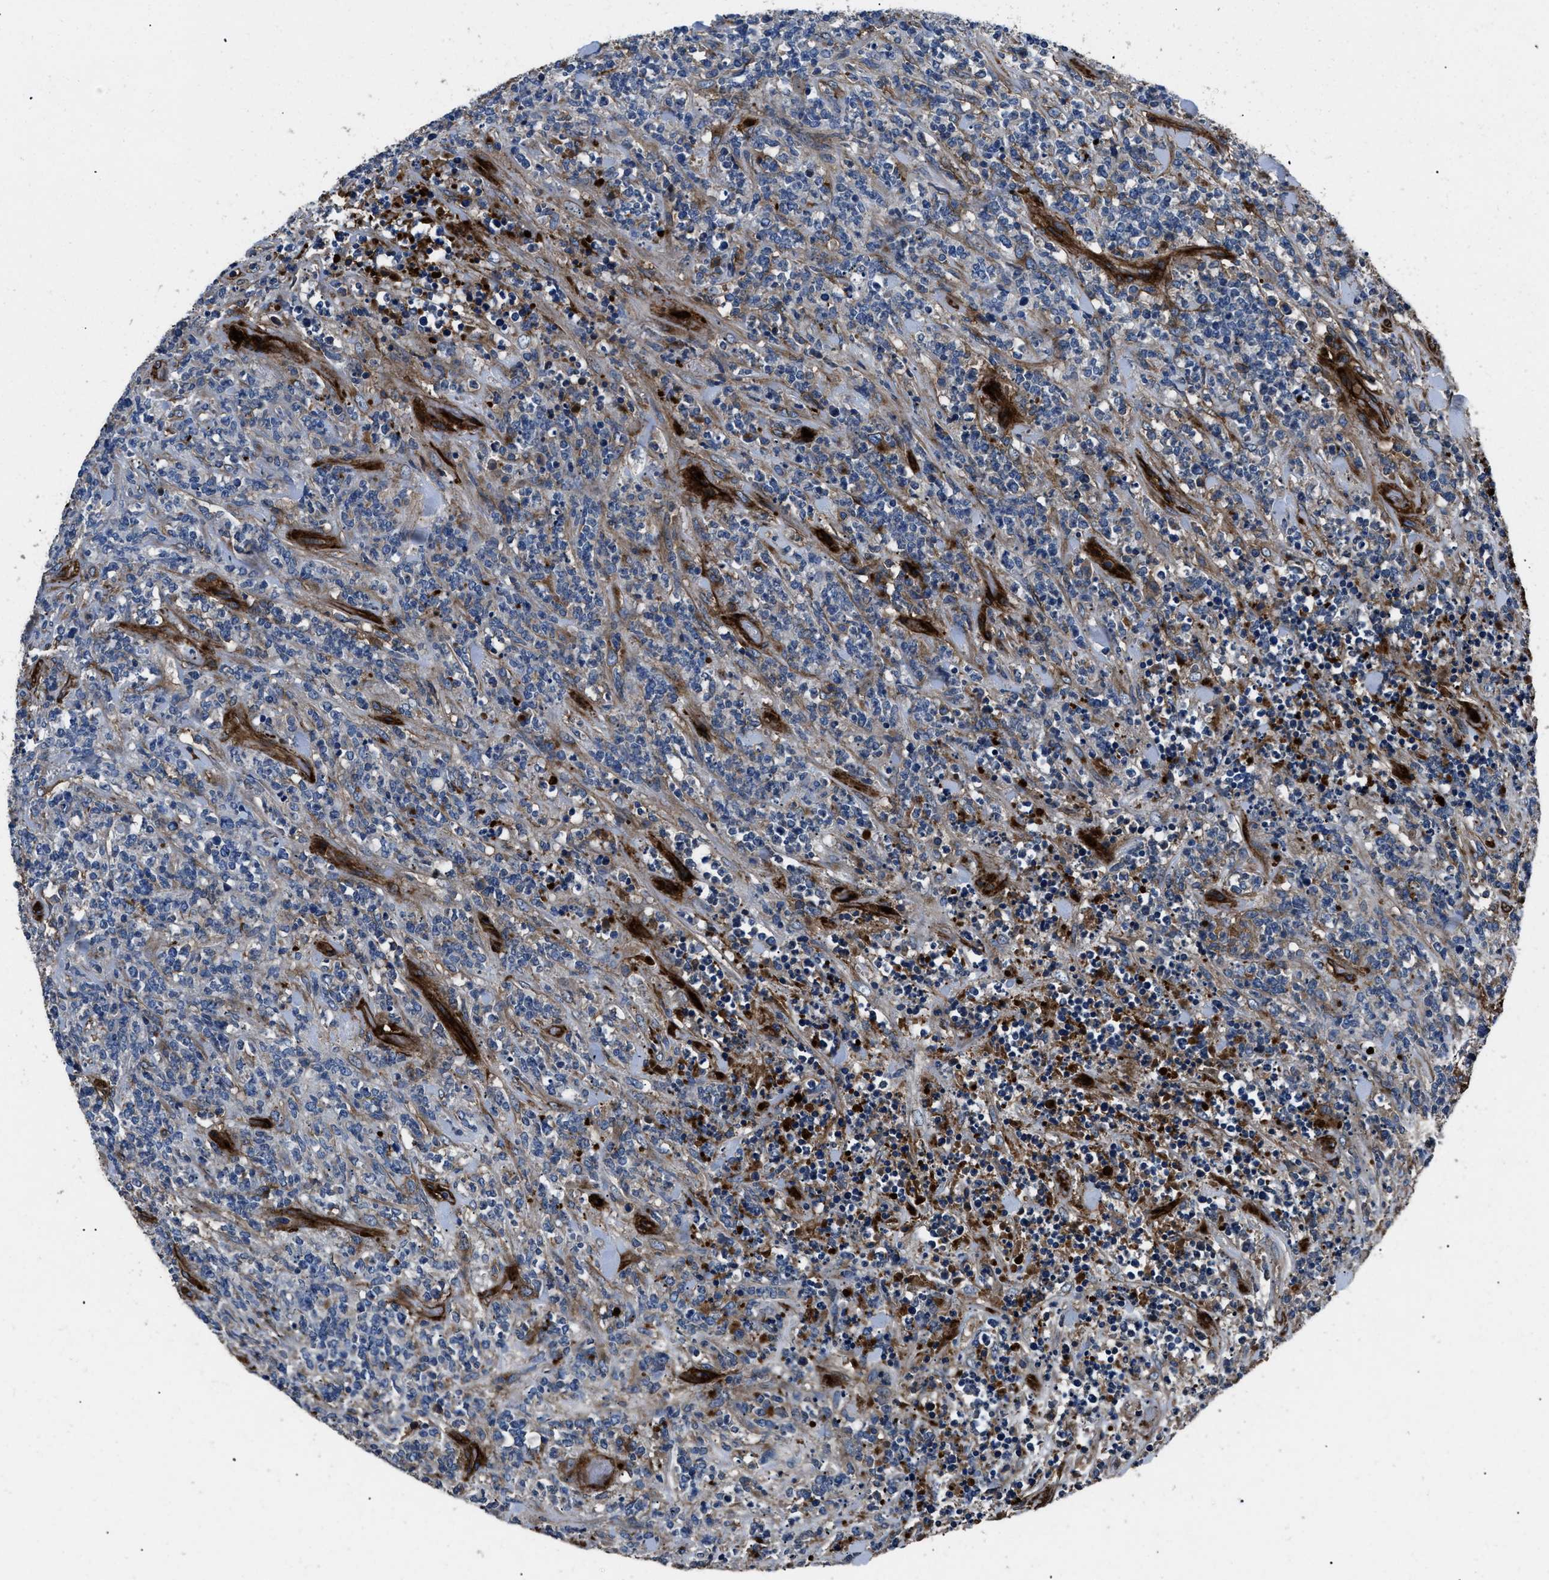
{"staining": {"intensity": "negative", "quantity": "none", "location": "none"}, "tissue": "lymphoma", "cell_type": "Tumor cells", "image_type": "cancer", "snomed": [{"axis": "morphology", "description": "Malignant lymphoma, non-Hodgkin's type, High grade"}, {"axis": "topography", "description": "Soft tissue"}], "caption": "DAB (3,3'-diaminobenzidine) immunohistochemical staining of lymphoma exhibits no significant expression in tumor cells.", "gene": "CD276", "patient": {"sex": "male", "age": 18}}